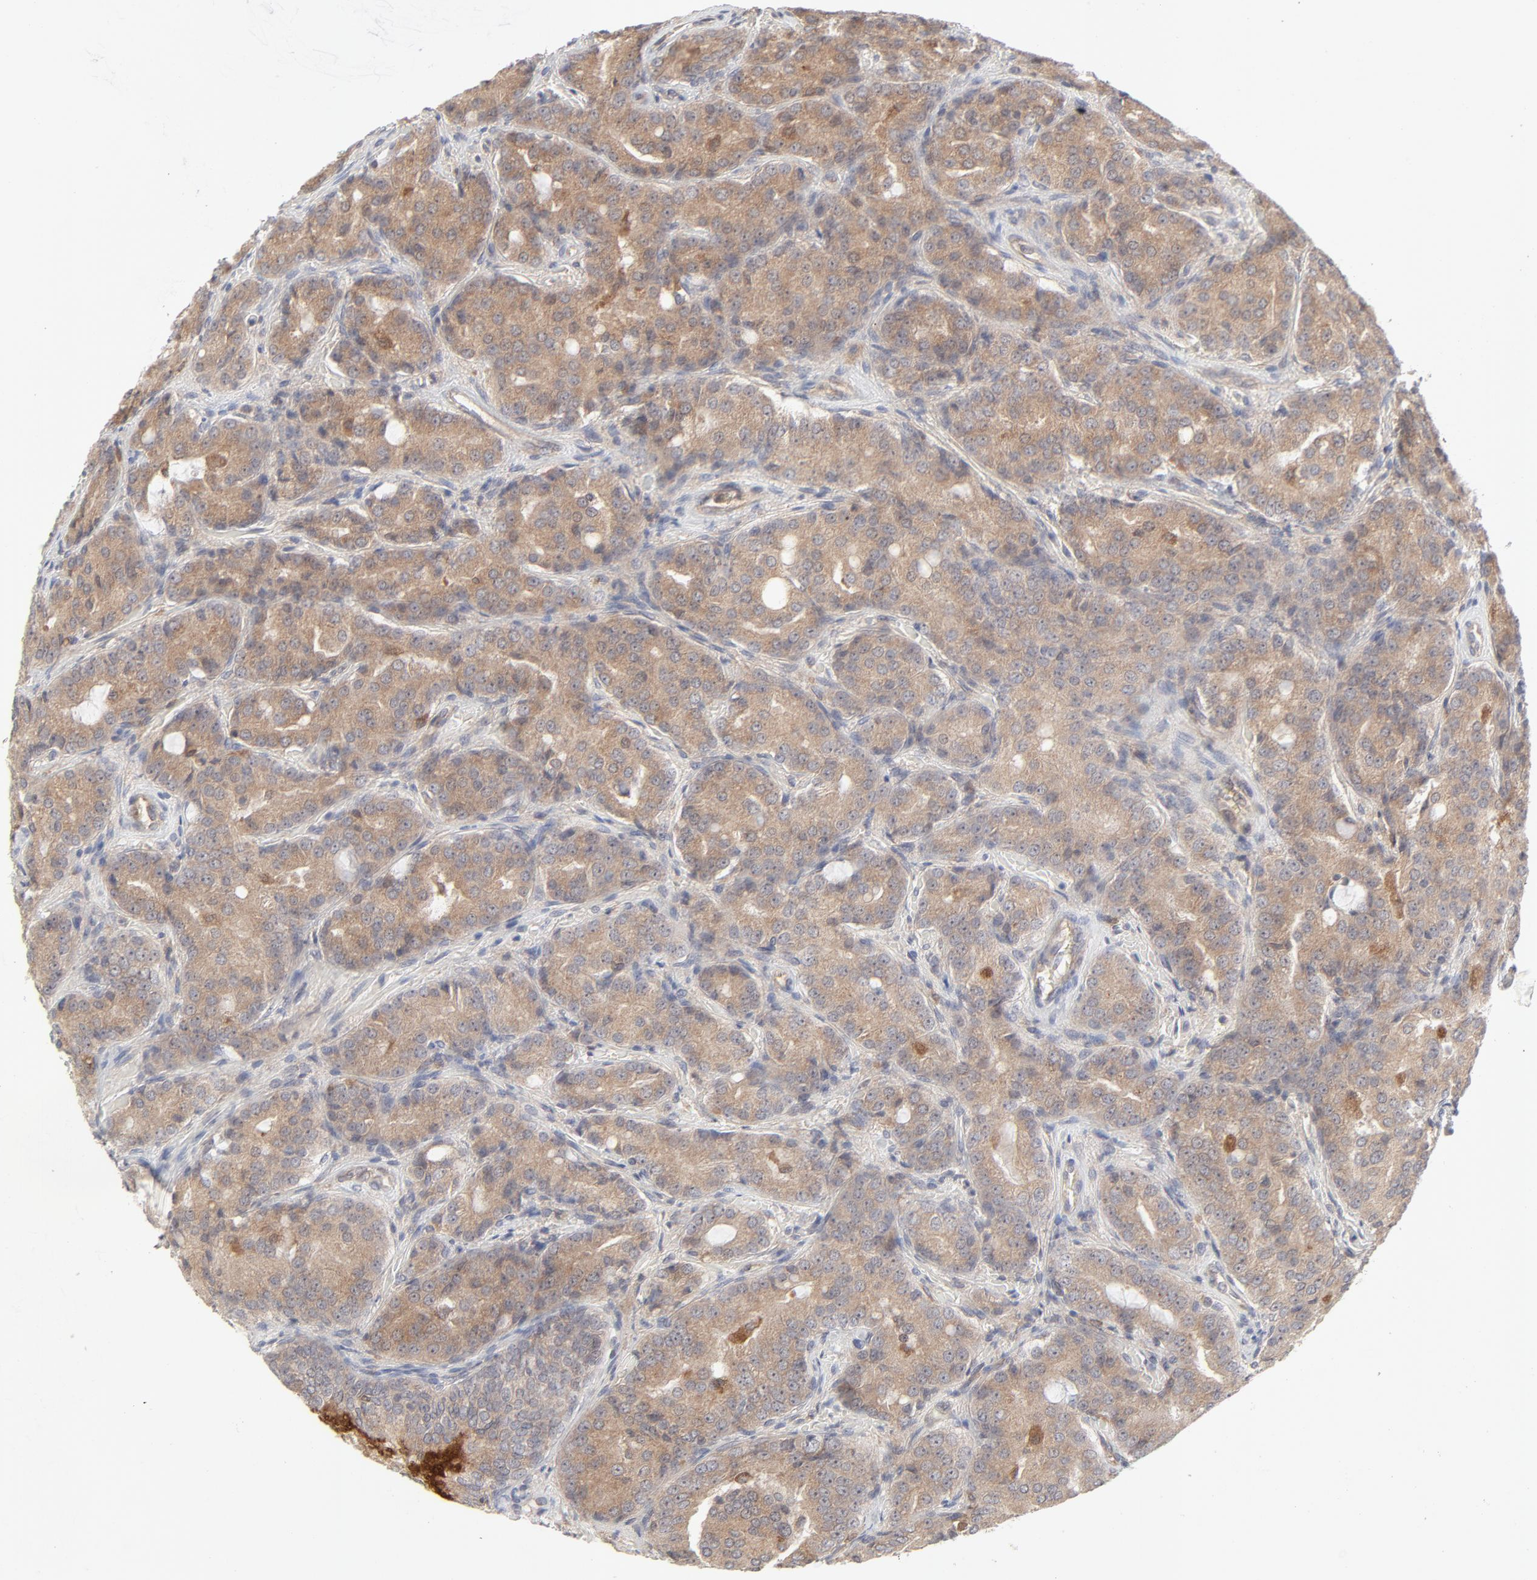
{"staining": {"intensity": "strong", "quantity": ">75%", "location": "cytoplasmic/membranous"}, "tissue": "prostate cancer", "cell_type": "Tumor cells", "image_type": "cancer", "snomed": [{"axis": "morphology", "description": "Adenocarcinoma, High grade"}, {"axis": "topography", "description": "Prostate"}], "caption": "An immunohistochemistry (IHC) photomicrograph of tumor tissue is shown. Protein staining in brown labels strong cytoplasmic/membranous positivity in prostate cancer (adenocarcinoma (high-grade)) within tumor cells. (DAB (3,3'-diaminobenzidine) IHC with brightfield microscopy, high magnification).", "gene": "RAB5C", "patient": {"sex": "male", "age": 72}}